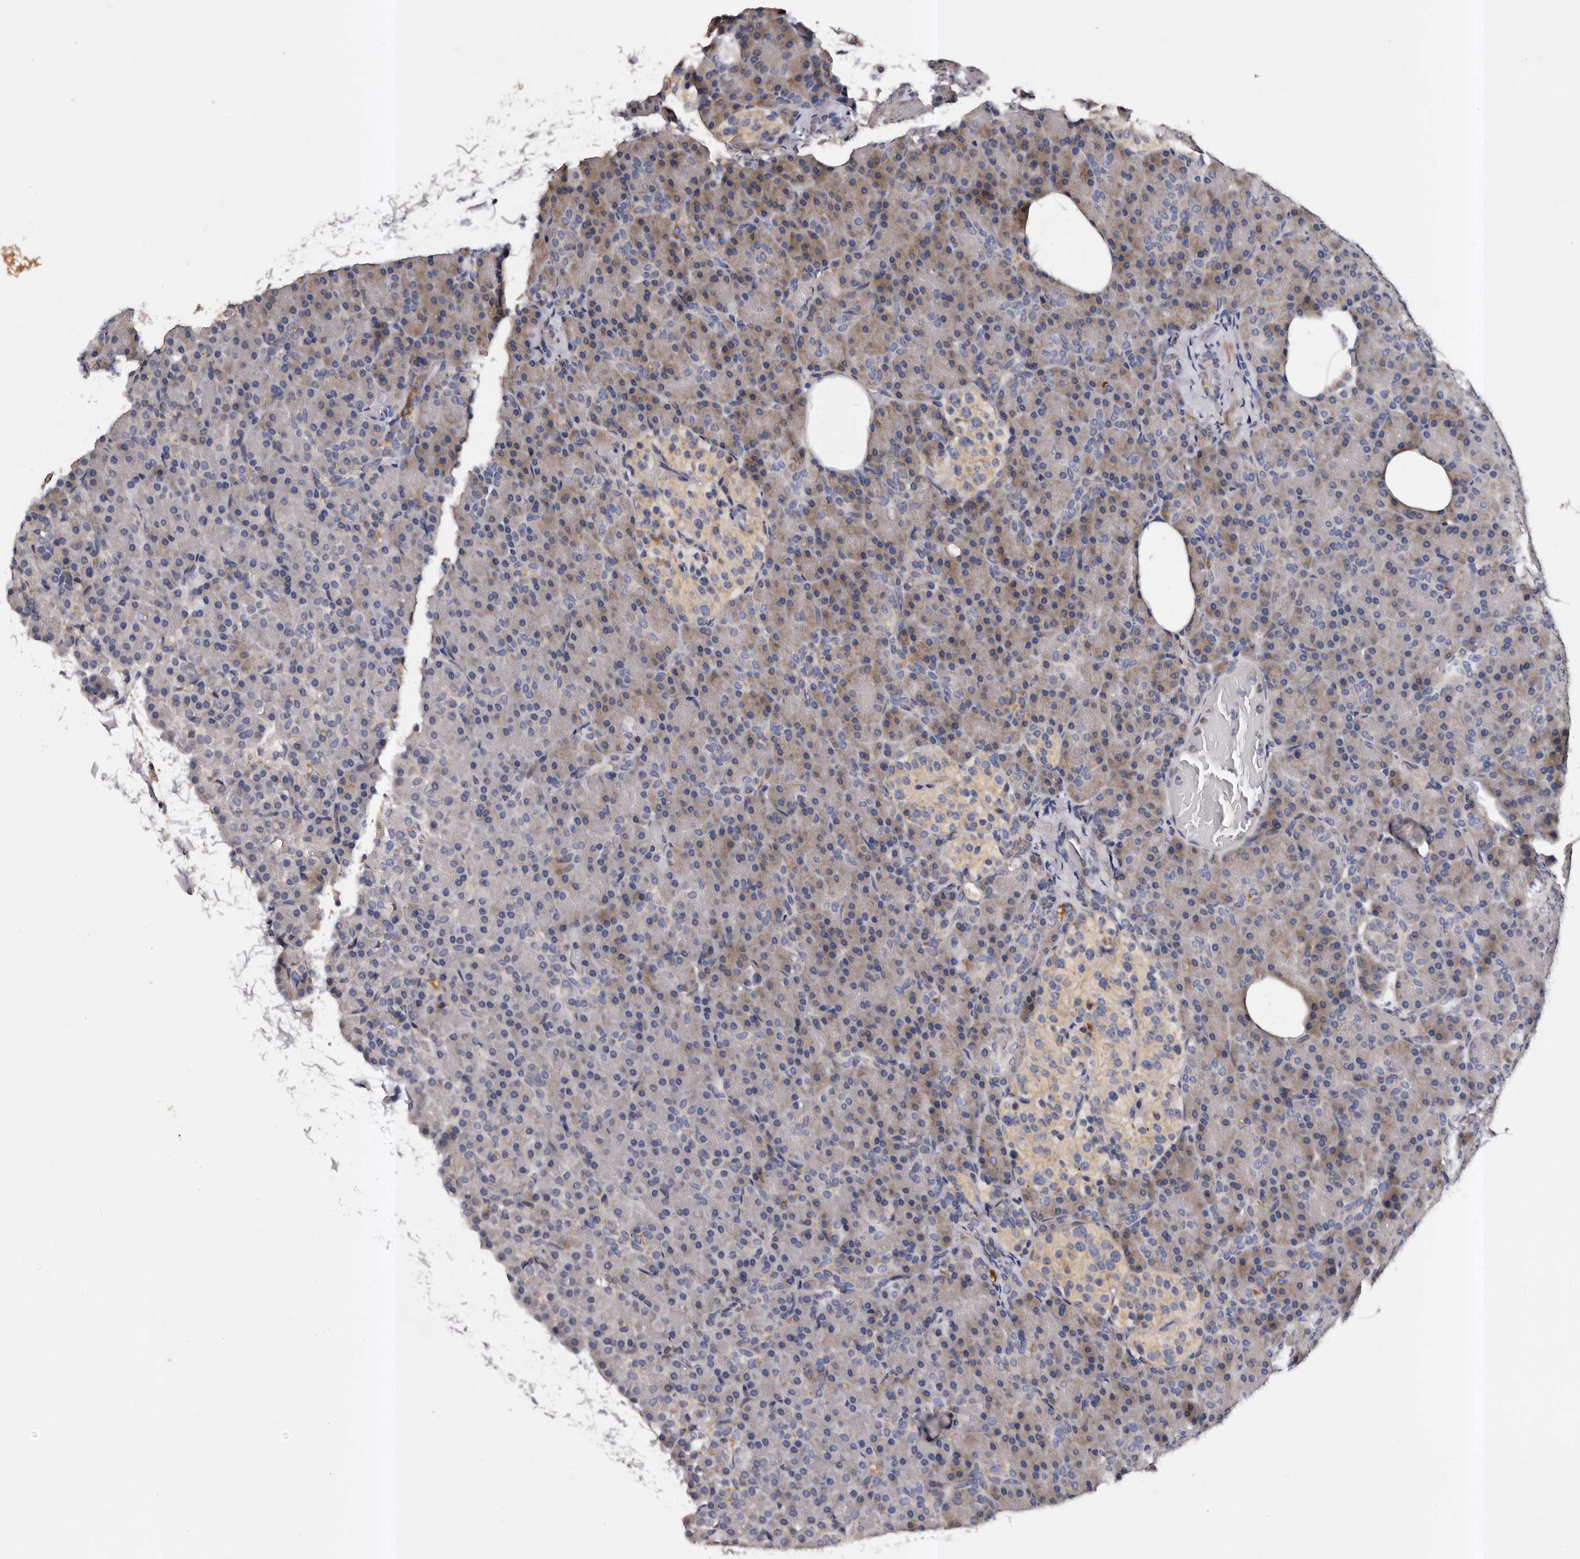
{"staining": {"intensity": "moderate", "quantity": "<25%", "location": "cytoplasmic/membranous"}, "tissue": "pancreas", "cell_type": "Exocrine glandular cells", "image_type": "normal", "snomed": [{"axis": "morphology", "description": "Normal tissue, NOS"}, {"axis": "topography", "description": "Pancreas"}], "caption": "About <25% of exocrine glandular cells in normal pancreas demonstrate moderate cytoplasmic/membranous protein staining as visualized by brown immunohistochemical staining.", "gene": "ADCK5", "patient": {"sex": "female", "age": 43}}